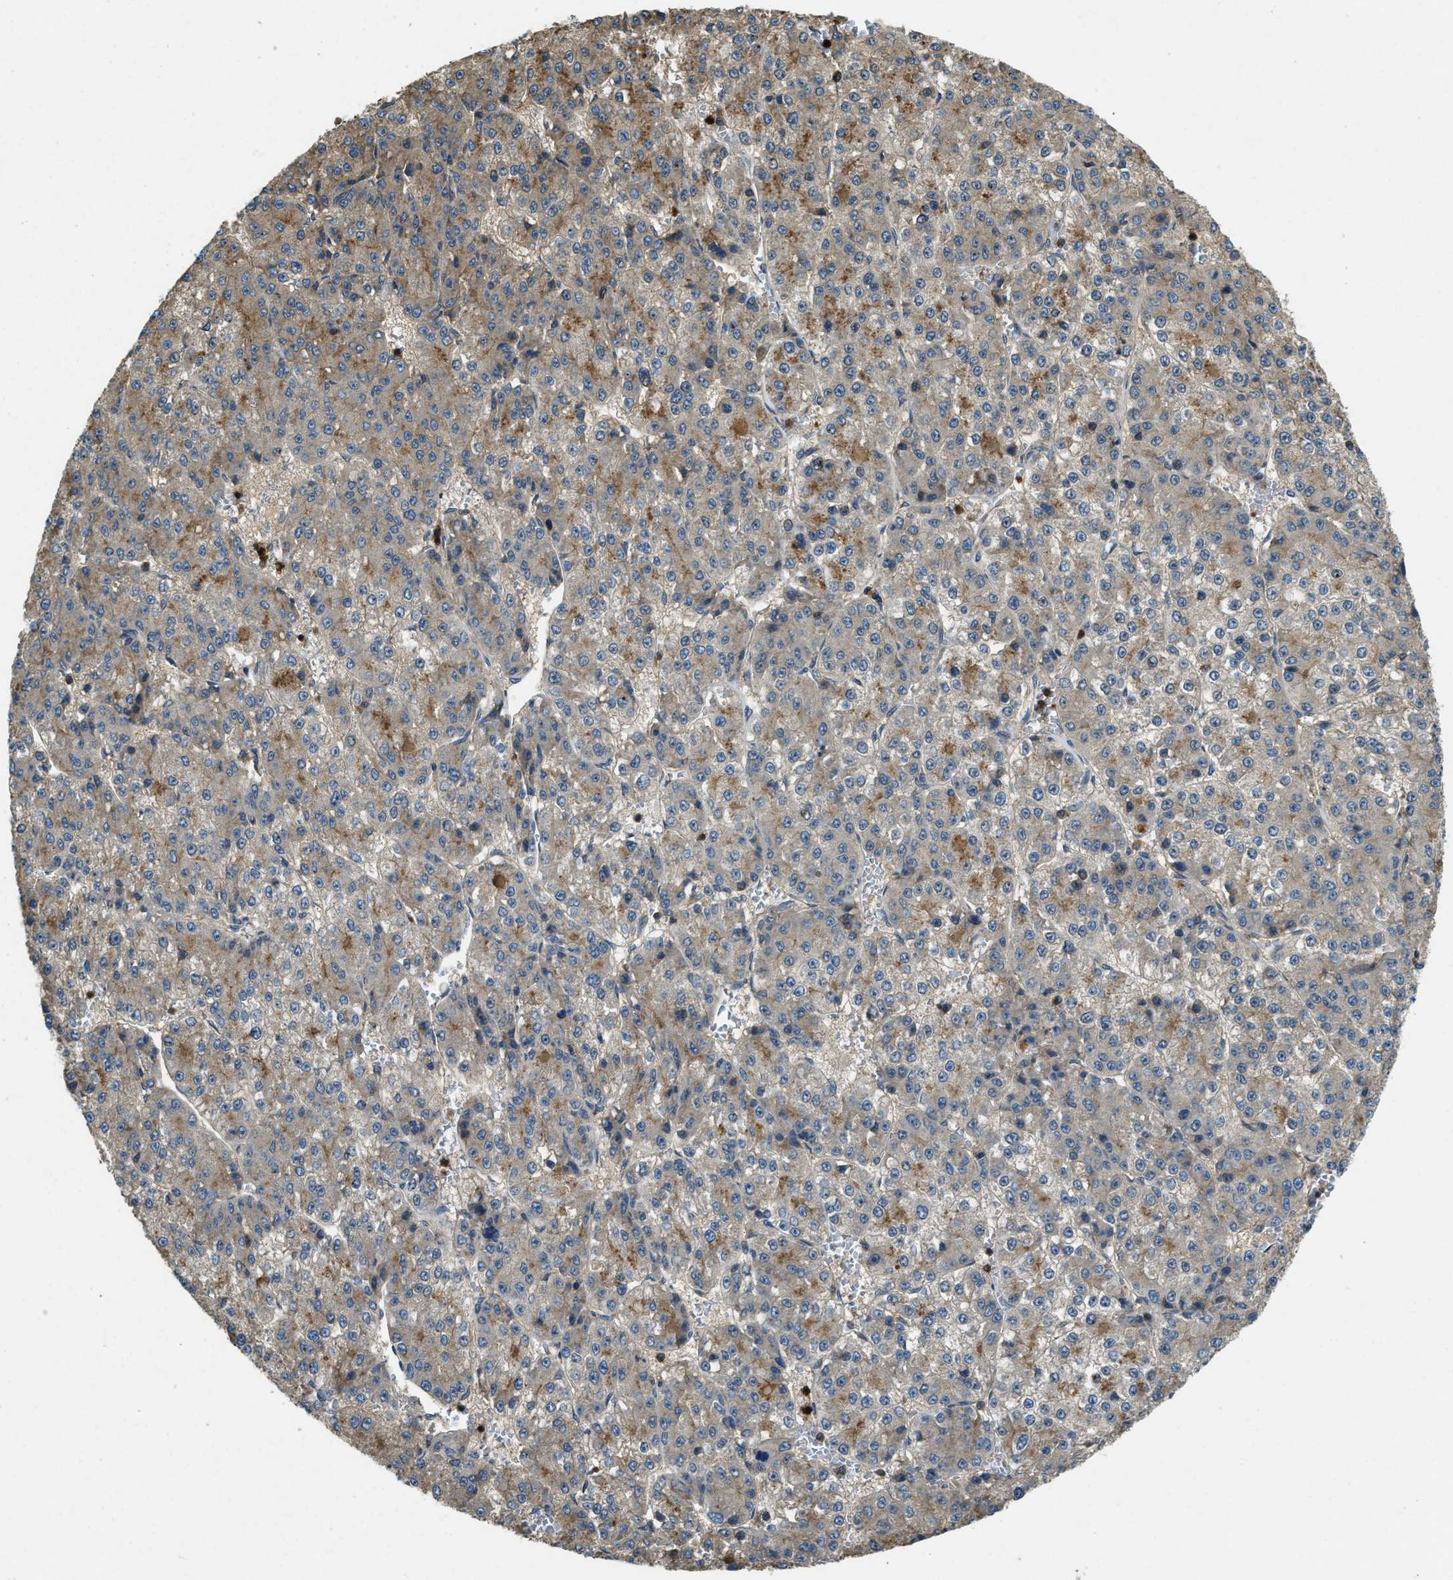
{"staining": {"intensity": "moderate", "quantity": "<25%", "location": "cytoplasmic/membranous"}, "tissue": "liver cancer", "cell_type": "Tumor cells", "image_type": "cancer", "snomed": [{"axis": "morphology", "description": "Carcinoma, Hepatocellular, NOS"}, {"axis": "topography", "description": "Liver"}], "caption": "The immunohistochemical stain labels moderate cytoplasmic/membranous expression in tumor cells of liver cancer (hepatocellular carcinoma) tissue. The staining was performed using DAB (3,3'-diaminobenzidine) to visualize the protein expression in brown, while the nuclei were stained in blue with hematoxylin (Magnification: 20x).", "gene": "ATP8B1", "patient": {"sex": "female", "age": 73}}